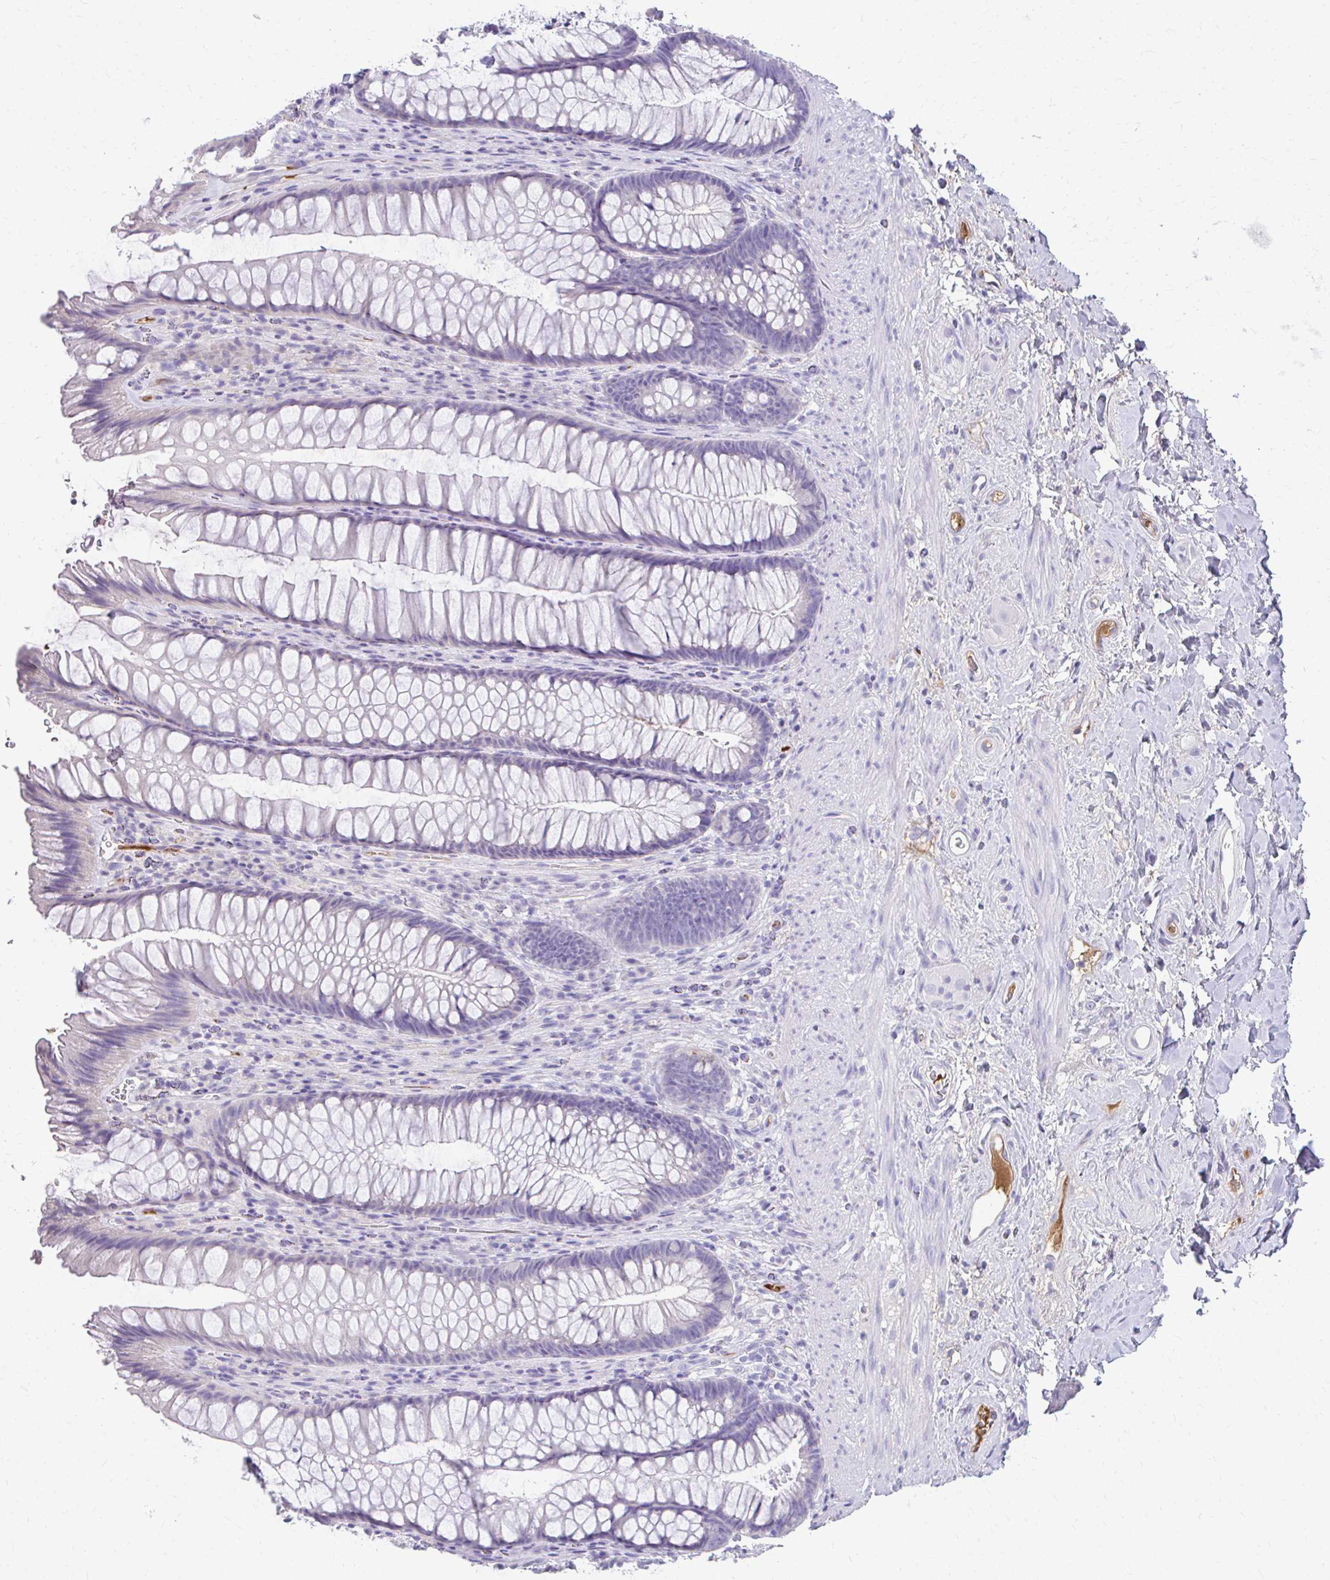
{"staining": {"intensity": "negative", "quantity": "none", "location": "none"}, "tissue": "rectum", "cell_type": "Glandular cells", "image_type": "normal", "snomed": [{"axis": "morphology", "description": "Normal tissue, NOS"}, {"axis": "topography", "description": "Rectum"}], "caption": "High power microscopy micrograph of an immunohistochemistry photomicrograph of benign rectum, revealing no significant expression in glandular cells.", "gene": "CFH", "patient": {"sex": "male", "age": 53}}